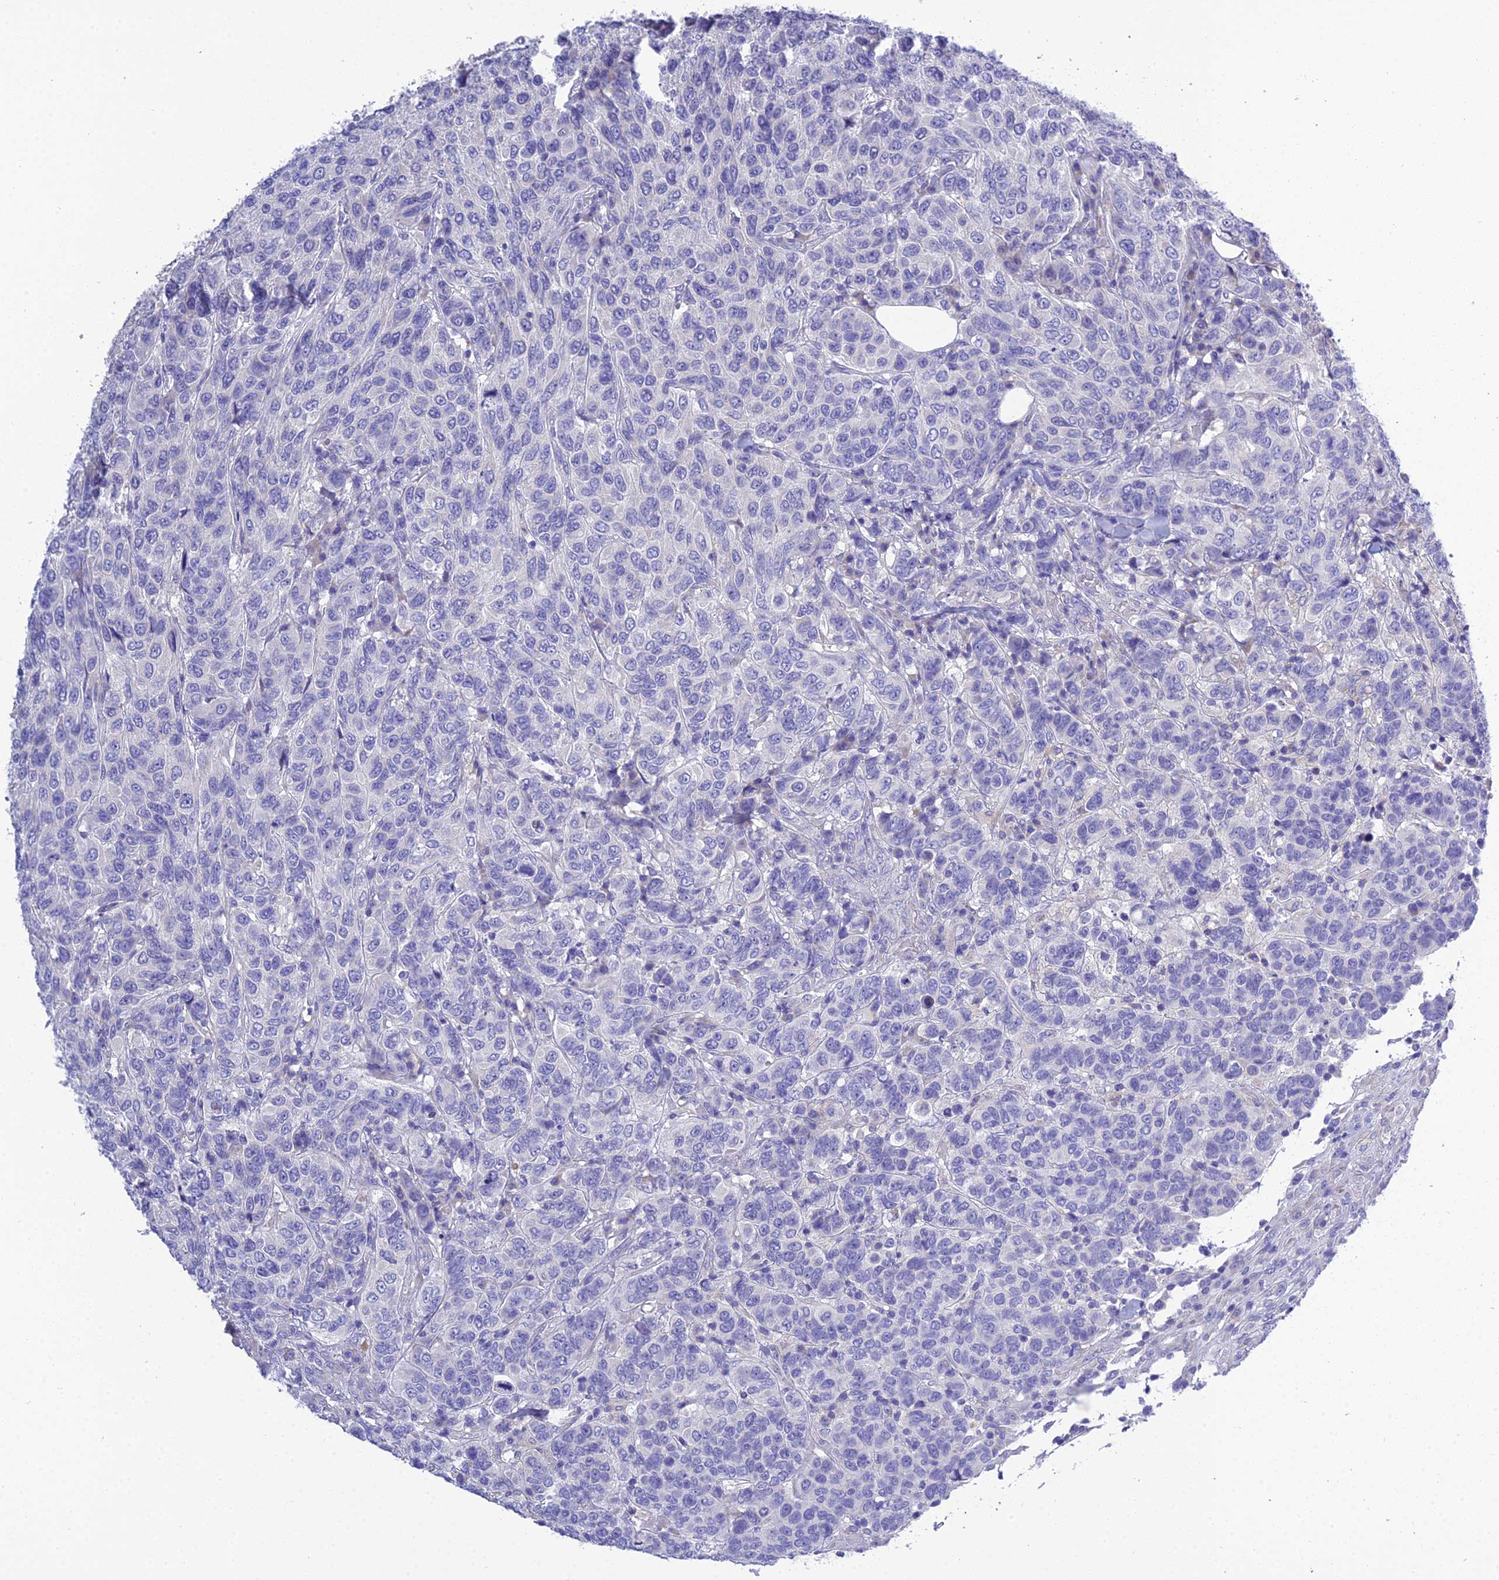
{"staining": {"intensity": "negative", "quantity": "none", "location": "none"}, "tissue": "breast cancer", "cell_type": "Tumor cells", "image_type": "cancer", "snomed": [{"axis": "morphology", "description": "Duct carcinoma"}, {"axis": "topography", "description": "Breast"}], "caption": "Immunohistochemistry (IHC) of human breast cancer reveals no staining in tumor cells.", "gene": "KIAA0408", "patient": {"sex": "female", "age": 55}}